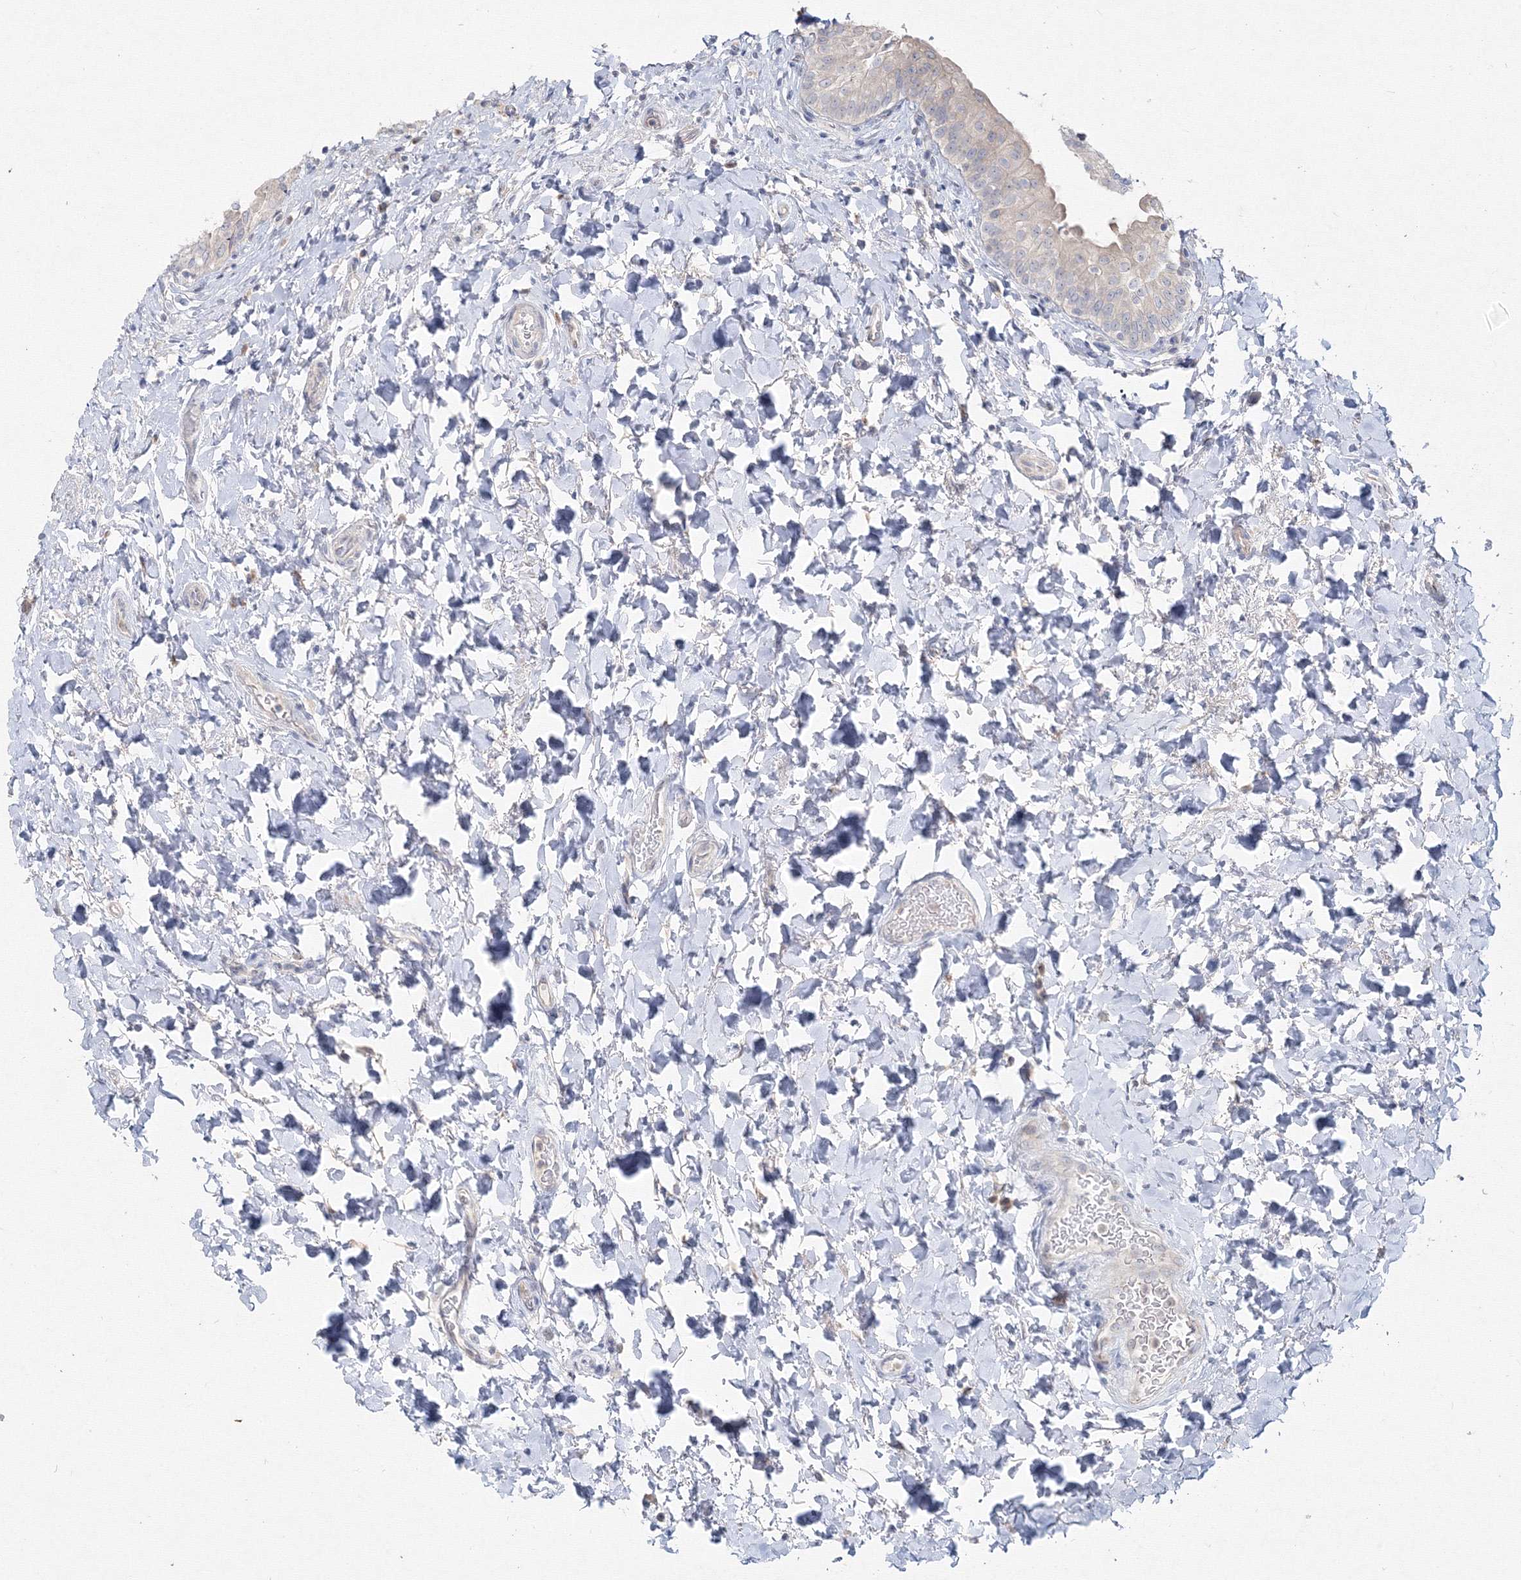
{"staining": {"intensity": "weak", "quantity": "25%-75%", "location": "cytoplasmic/membranous"}, "tissue": "urinary bladder", "cell_type": "Urothelial cells", "image_type": "normal", "snomed": [{"axis": "morphology", "description": "Normal tissue, NOS"}, {"axis": "topography", "description": "Urinary bladder"}], "caption": "Protein staining exhibits weak cytoplasmic/membranous expression in about 25%-75% of urothelial cells in unremarkable urinary bladder. The staining is performed using DAB (3,3'-diaminobenzidine) brown chromogen to label protein expression. The nuclei are counter-stained blue using hematoxylin.", "gene": "FBXL8", "patient": {"sex": "male", "age": 83}}